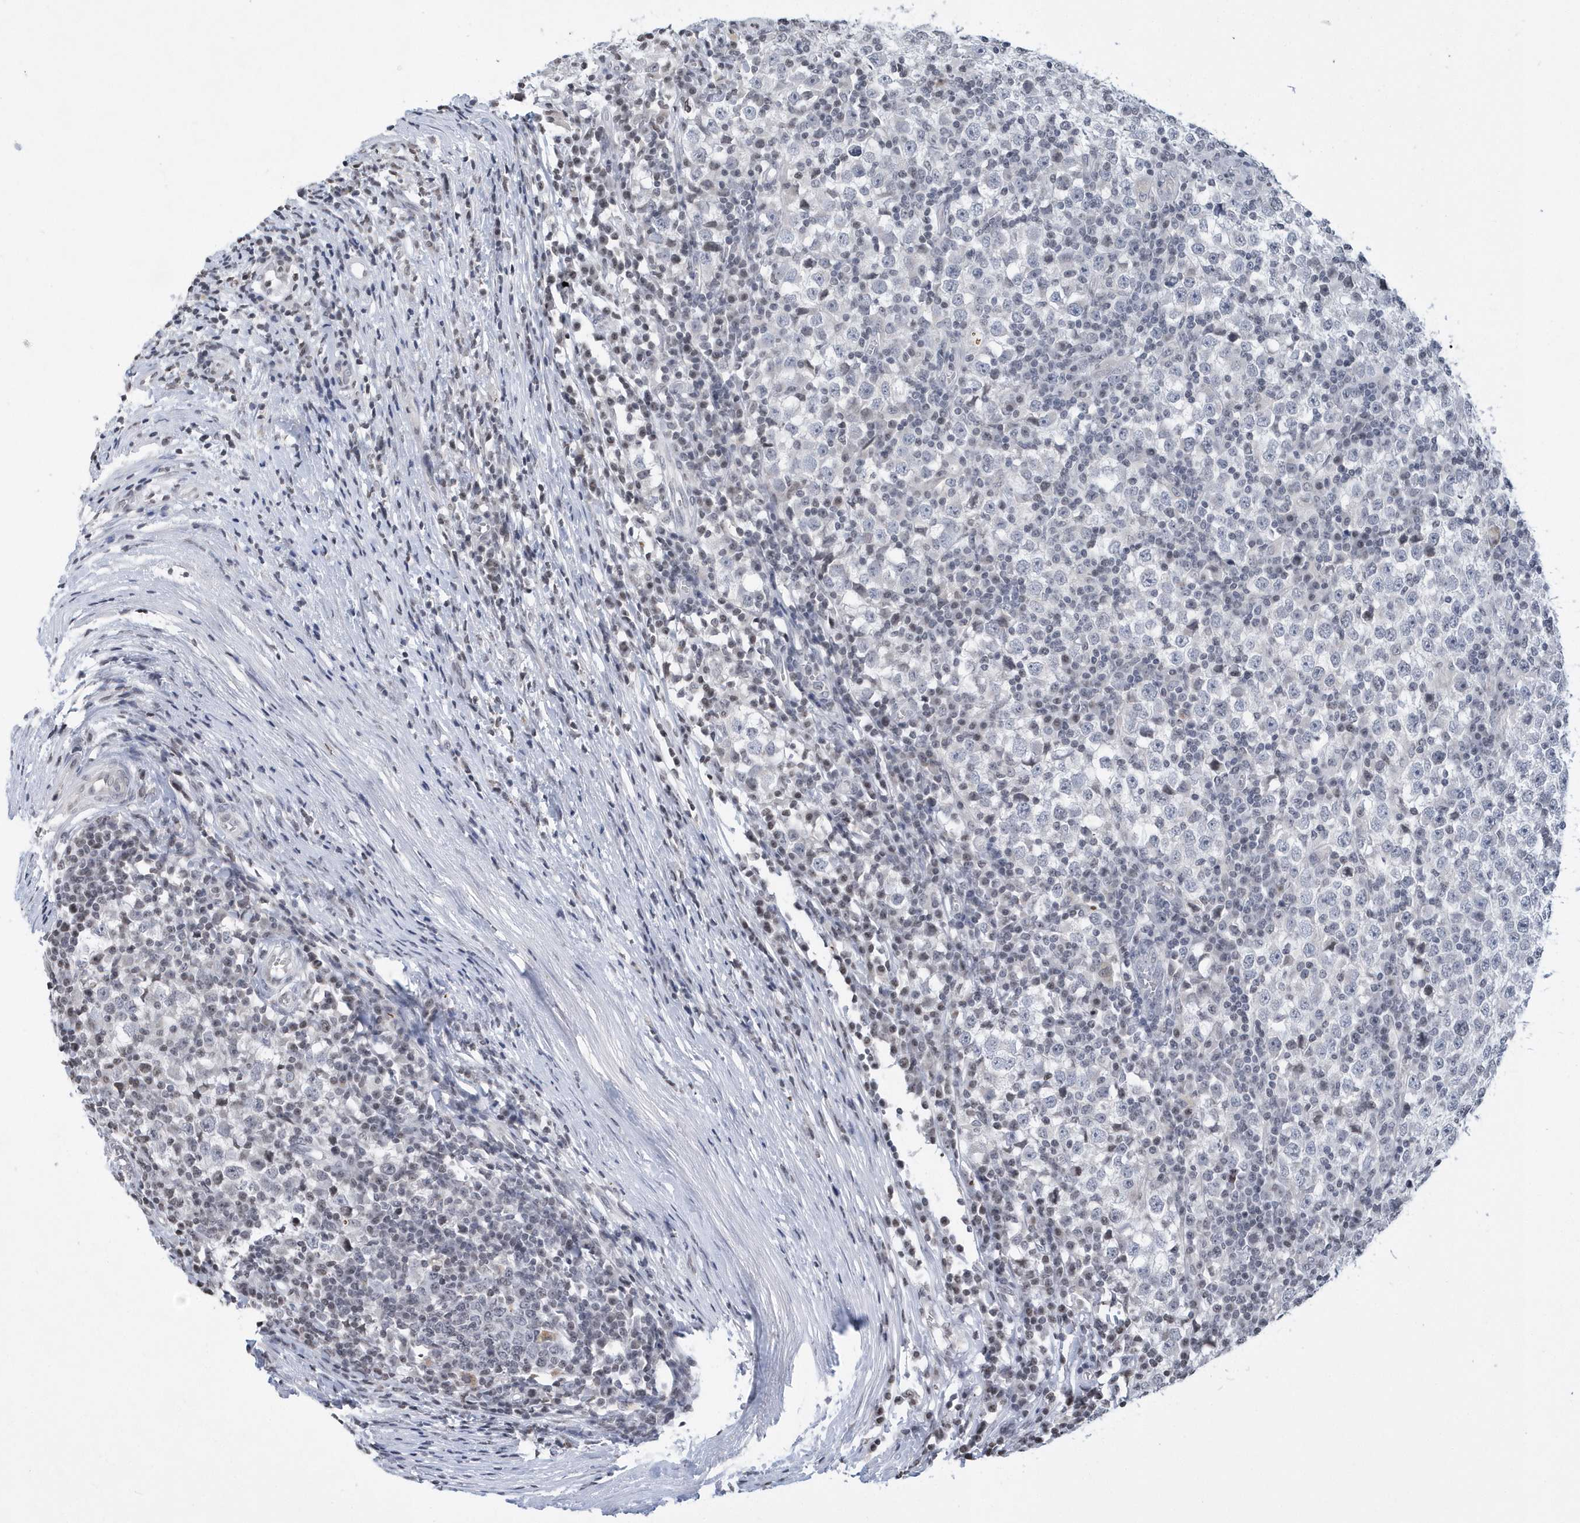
{"staining": {"intensity": "negative", "quantity": "none", "location": "none"}, "tissue": "testis cancer", "cell_type": "Tumor cells", "image_type": "cancer", "snomed": [{"axis": "morphology", "description": "Seminoma, NOS"}, {"axis": "topography", "description": "Testis"}], "caption": "The IHC micrograph has no significant staining in tumor cells of testis seminoma tissue.", "gene": "VWA5B2", "patient": {"sex": "male", "age": 65}}